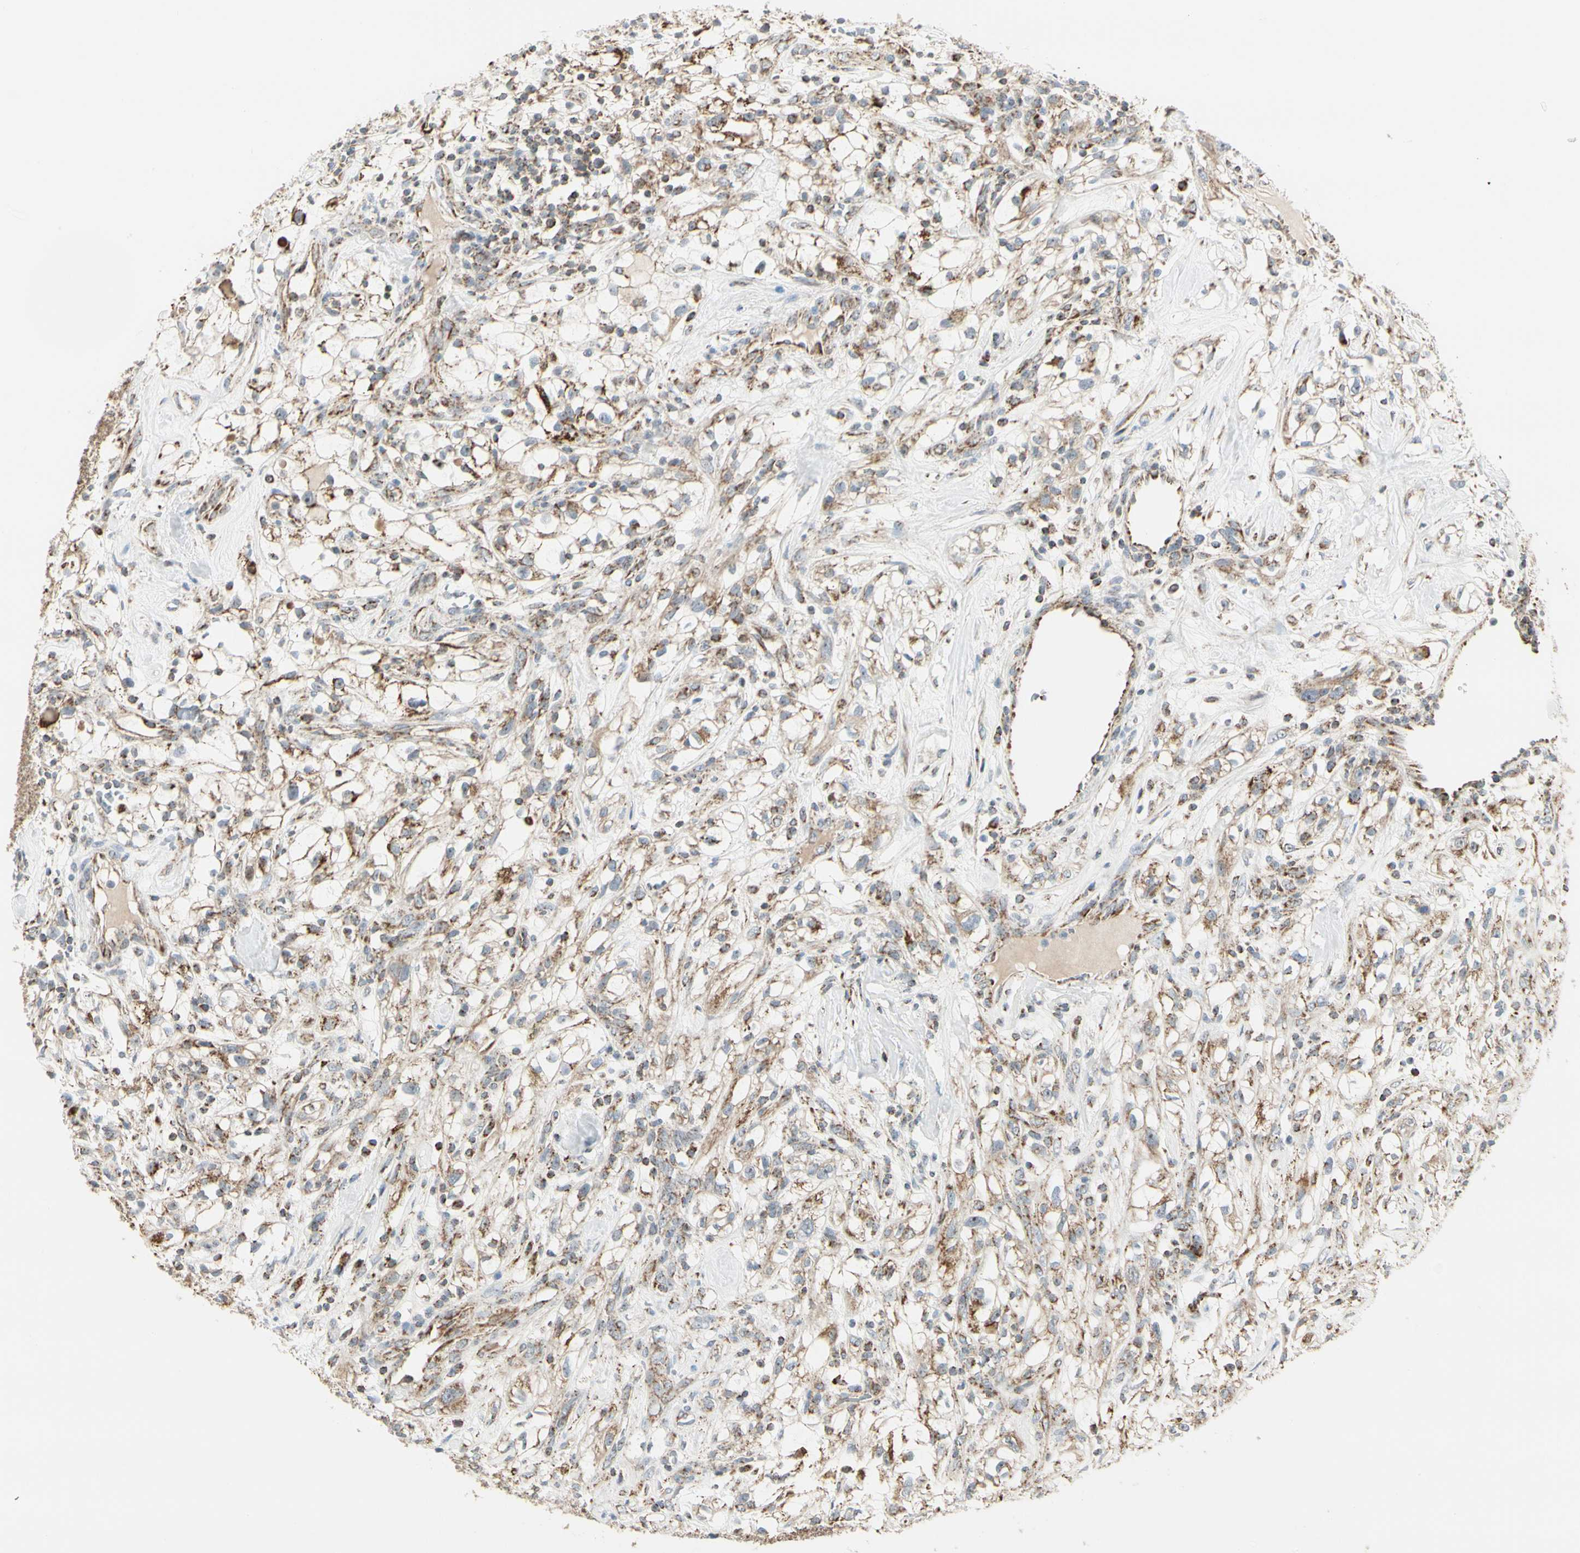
{"staining": {"intensity": "moderate", "quantity": ">75%", "location": "cytoplasmic/membranous"}, "tissue": "renal cancer", "cell_type": "Tumor cells", "image_type": "cancer", "snomed": [{"axis": "morphology", "description": "Adenocarcinoma, NOS"}, {"axis": "topography", "description": "Kidney"}], "caption": "This micrograph displays renal cancer (adenocarcinoma) stained with immunohistochemistry to label a protein in brown. The cytoplasmic/membranous of tumor cells show moderate positivity for the protein. Nuclei are counter-stained blue.", "gene": "ANKS6", "patient": {"sex": "female", "age": 60}}